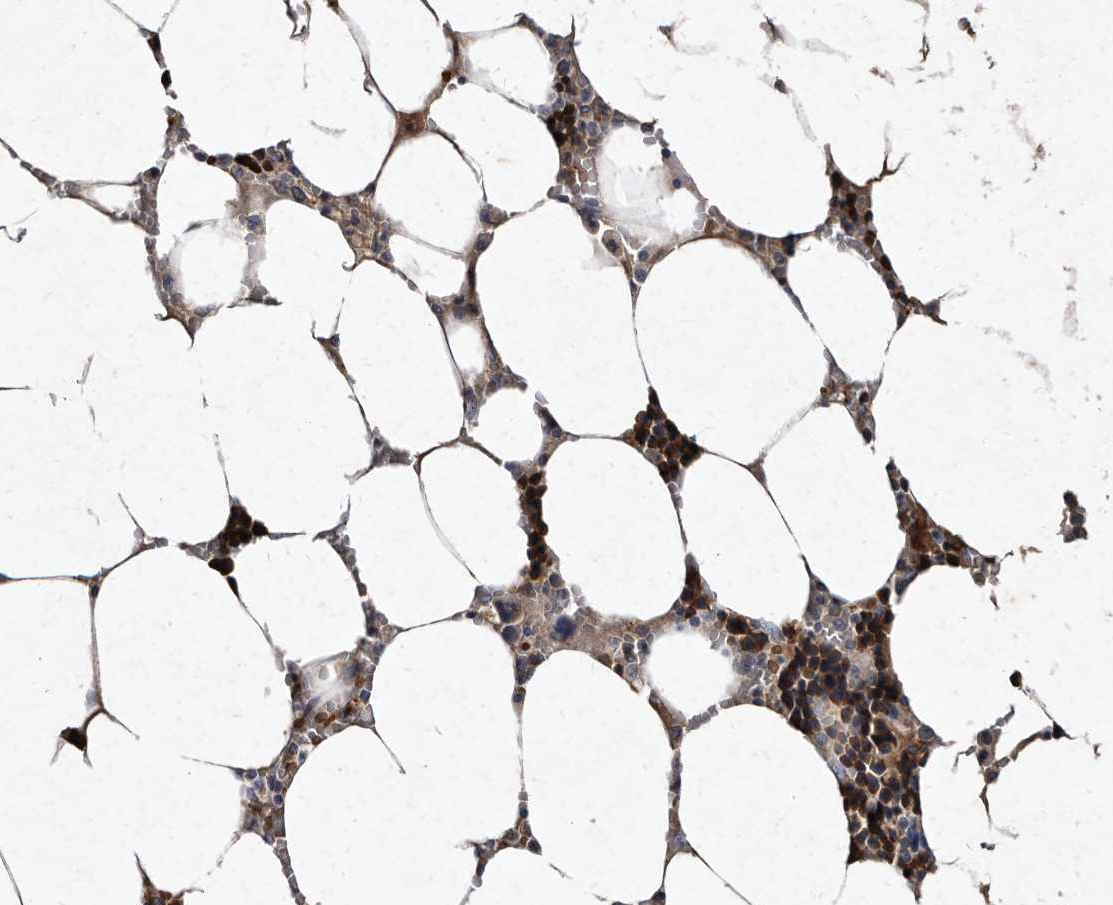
{"staining": {"intensity": "moderate", "quantity": "25%-75%", "location": "cytoplasmic/membranous"}, "tissue": "bone marrow", "cell_type": "Hematopoietic cells", "image_type": "normal", "snomed": [{"axis": "morphology", "description": "Normal tissue, NOS"}, {"axis": "topography", "description": "Bone marrow"}], "caption": "Immunohistochemistry histopathology image of normal bone marrow stained for a protein (brown), which exhibits medium levels of moderate cytoplasmic/membranous expression in approximately 25%-75% of hematopoietic cells.", "gene": "YPEL1", "patient": {"sex": "male", "age": 70}}